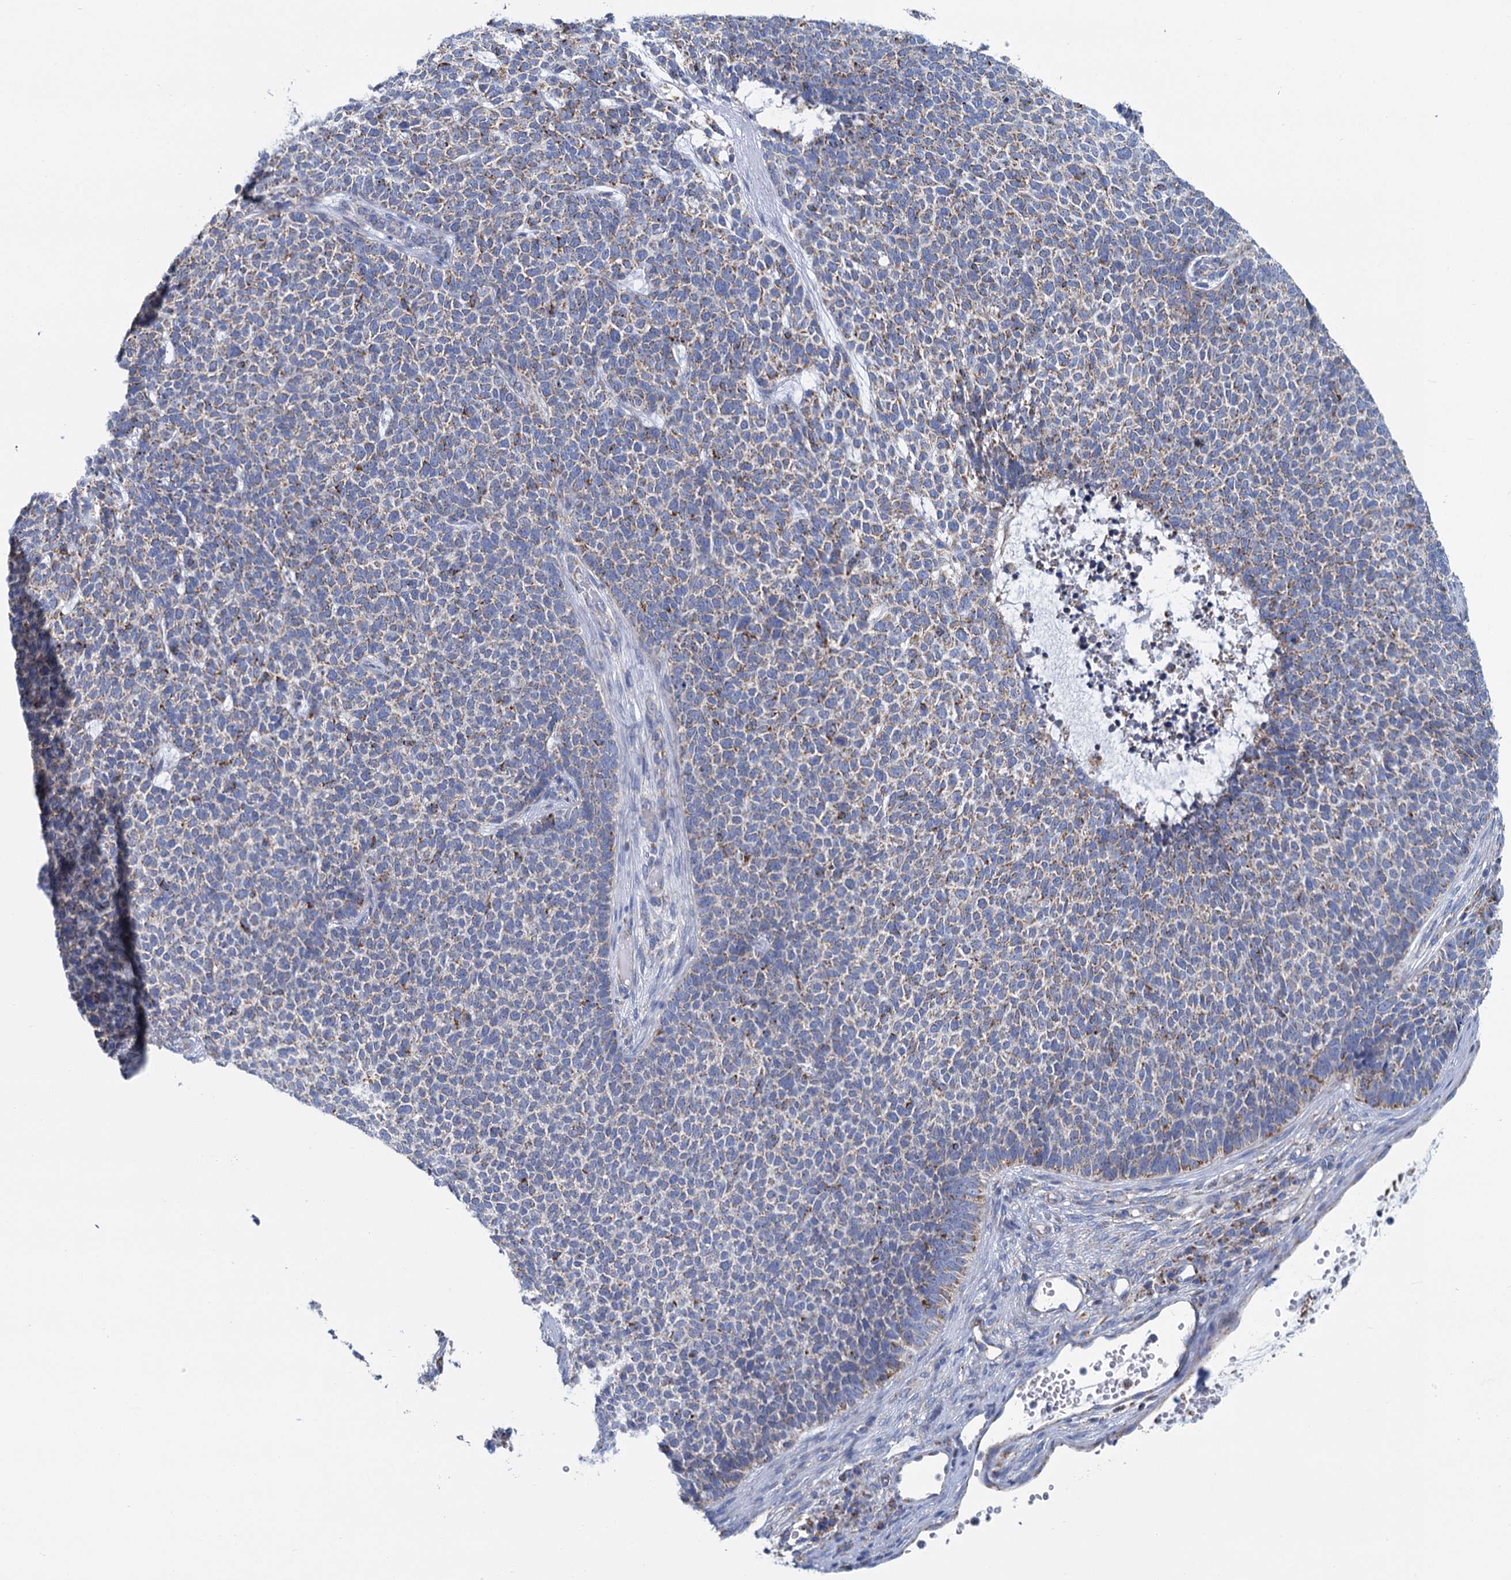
{"staining": {"intensity": "moderate", "quantity": "<25%", "location": "cytoplasmic/membranous"}, "tissue": "skin cancer", "cell_type": "Tumor cells", "image_type": "cancer", "snomed": [{"axis": "morphology", "description": "Basal cell carcinoma"}, {"axis": "topography", "description": "Skin"}], "caption": "Brown immunohistochemical staining in human basal cell carcinoma (skin) exhibits moderate cytoplasmic/membranous staining in about <25% of tumor cells.", "gene": "CCP110", "patient": {"sex": "female", "age": 84}}